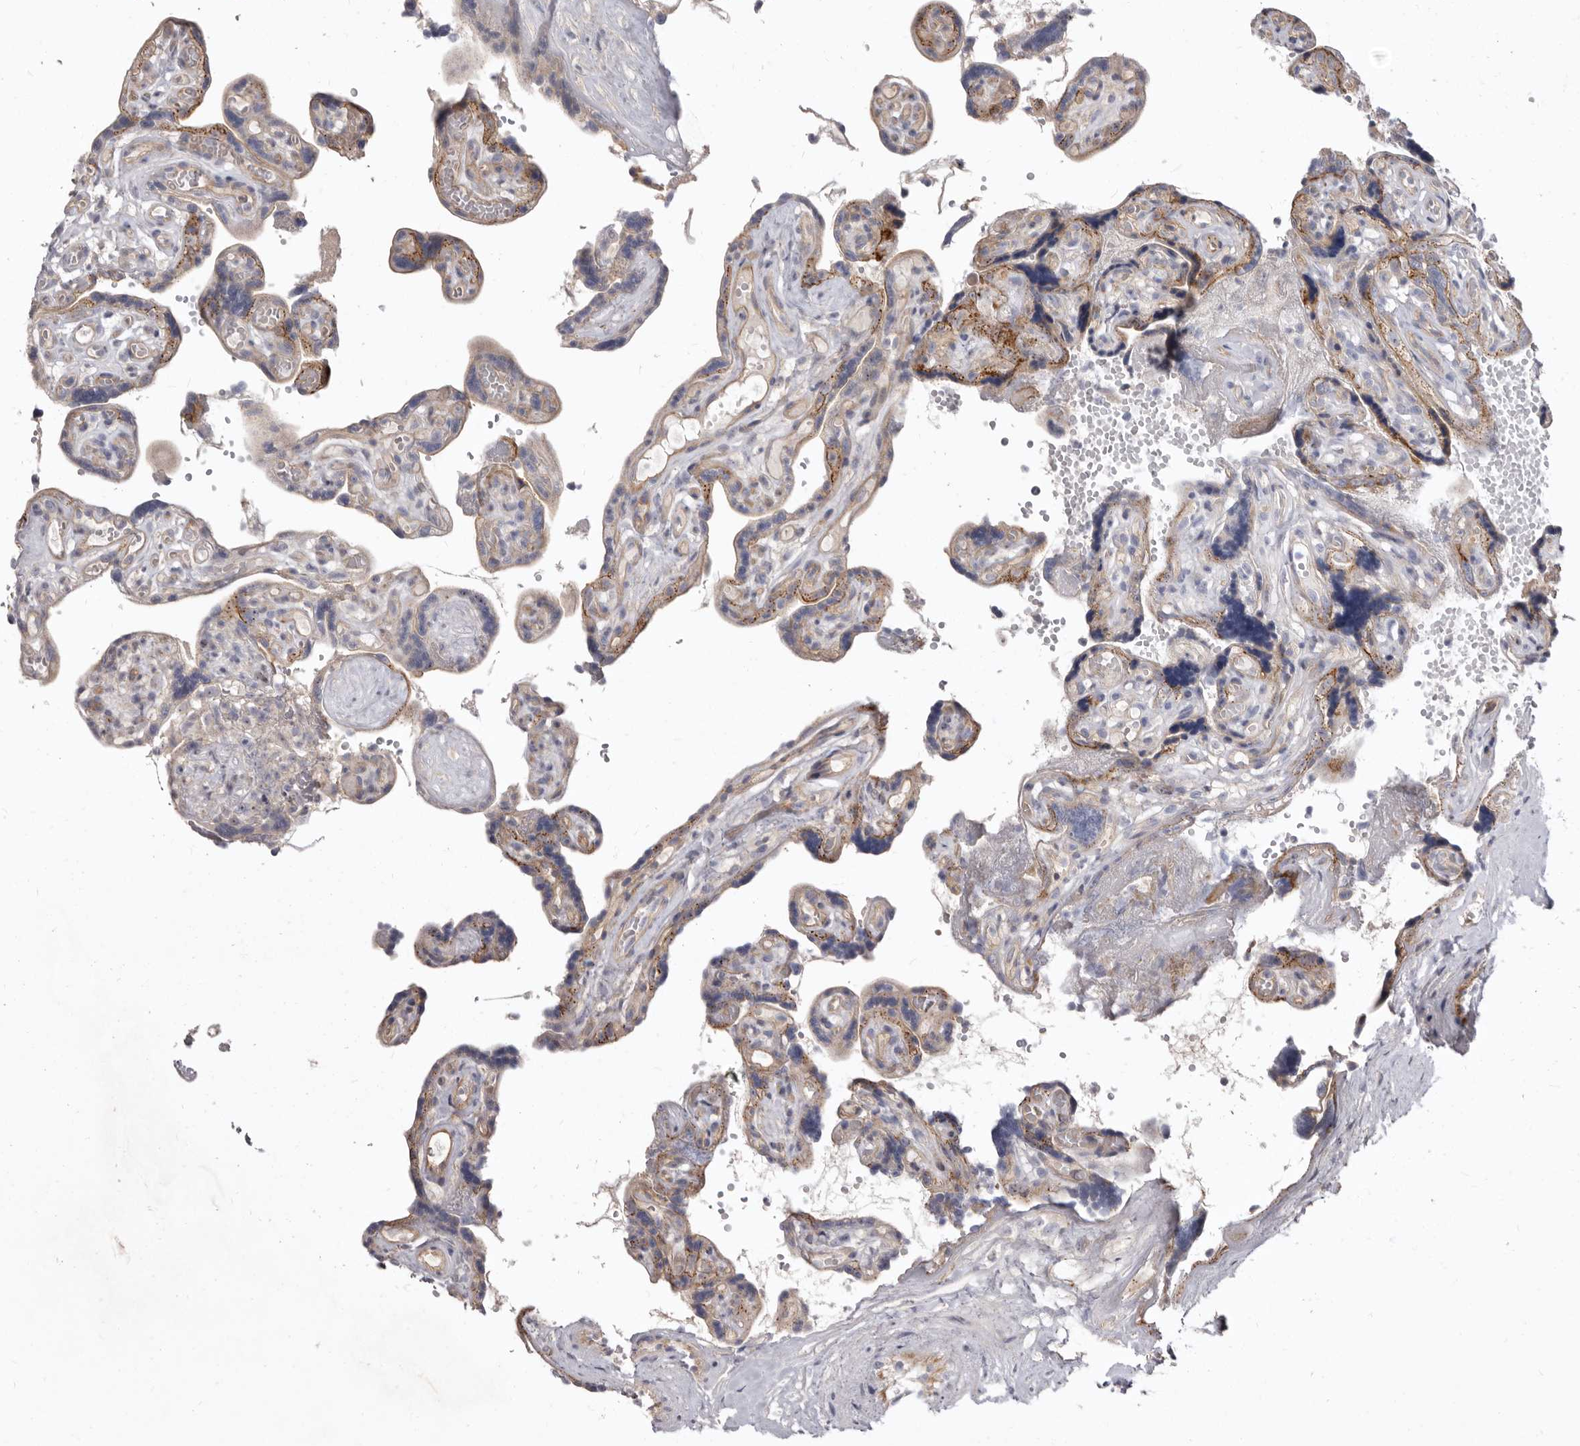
{"staining": {"intensity": "weak", "quantity": ">75%", "location": "cytoplasmic/membranous,nuclear"}, "tissue": "placenta", "cell_type": "Decidual cells", "image_type": "normal", "snomed": [{"axis": "morphology", "description": "Normal tissue, NOS"}, {"axis": "topography", "description": "Placenta"}], "caption": "Immunohistochemistry (IHC) of benign human placenta exhibits low levels of weak cytoplasmic/membranous,nuclear staining in approximately >75% of decidual cells. (brown staining indicates protein expression, while blue staining denotes nuclei).", "gene": "FMO2", "patient": {"sex": "female", "age": 30}}